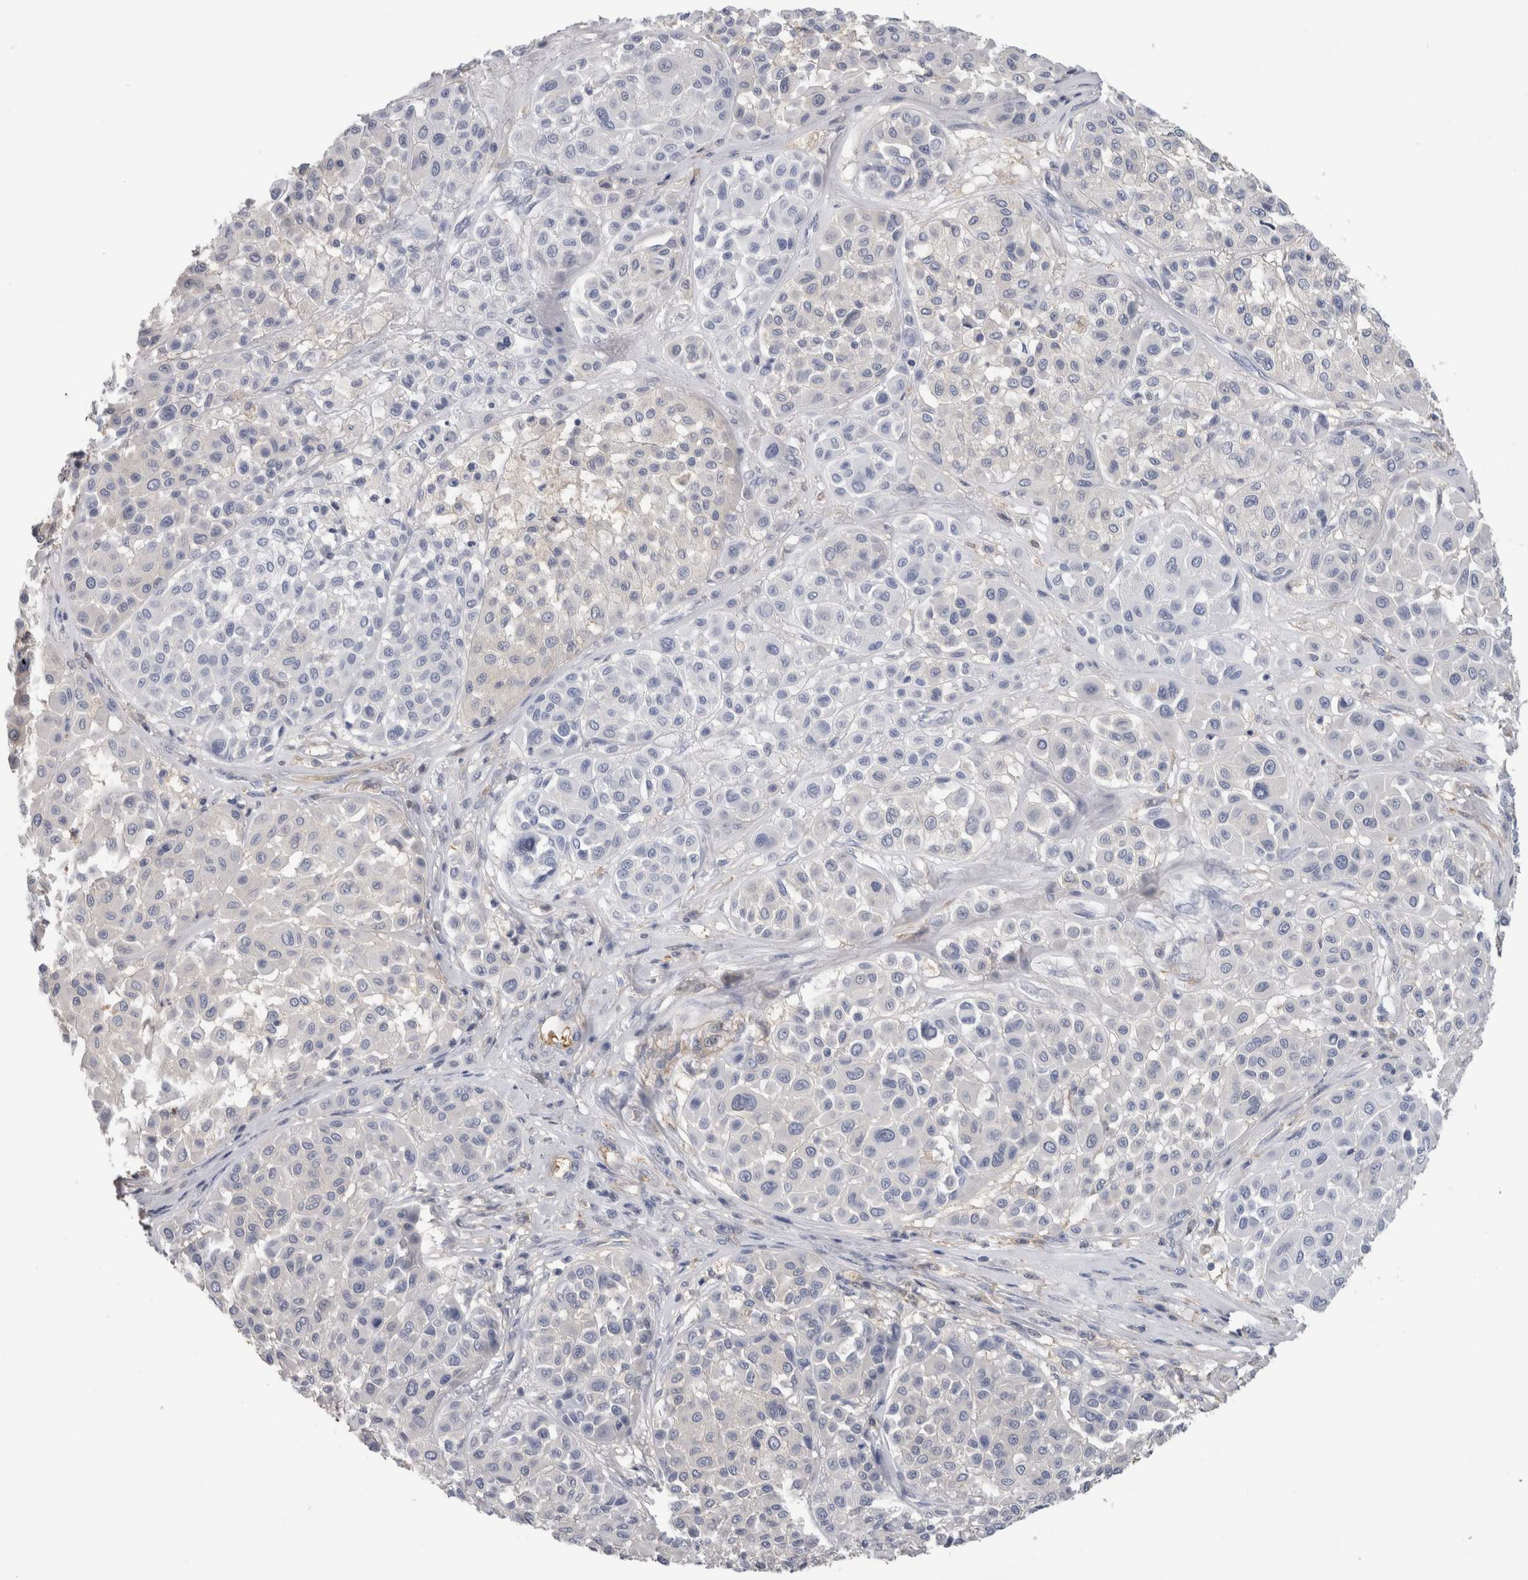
{"staining": {"intensity": "negative", "quantity": "none", "location": "none"}, "tissue": "melanoma", "cell_type": "Tumor cells", "image_type": "cancer", "snomed": [{"axis": "morphology", "description": "Malignant melanoma, Metastatic site"}, {"axis": "topography", "description": "Soft tissue"}], "caption": "Tumor cells show no significant staining in malignant melanoma (metastatic site). (DAB IHC, high magnification).", "gene": "SCRN1", "patient": {"sex": "male", "age": 41}}